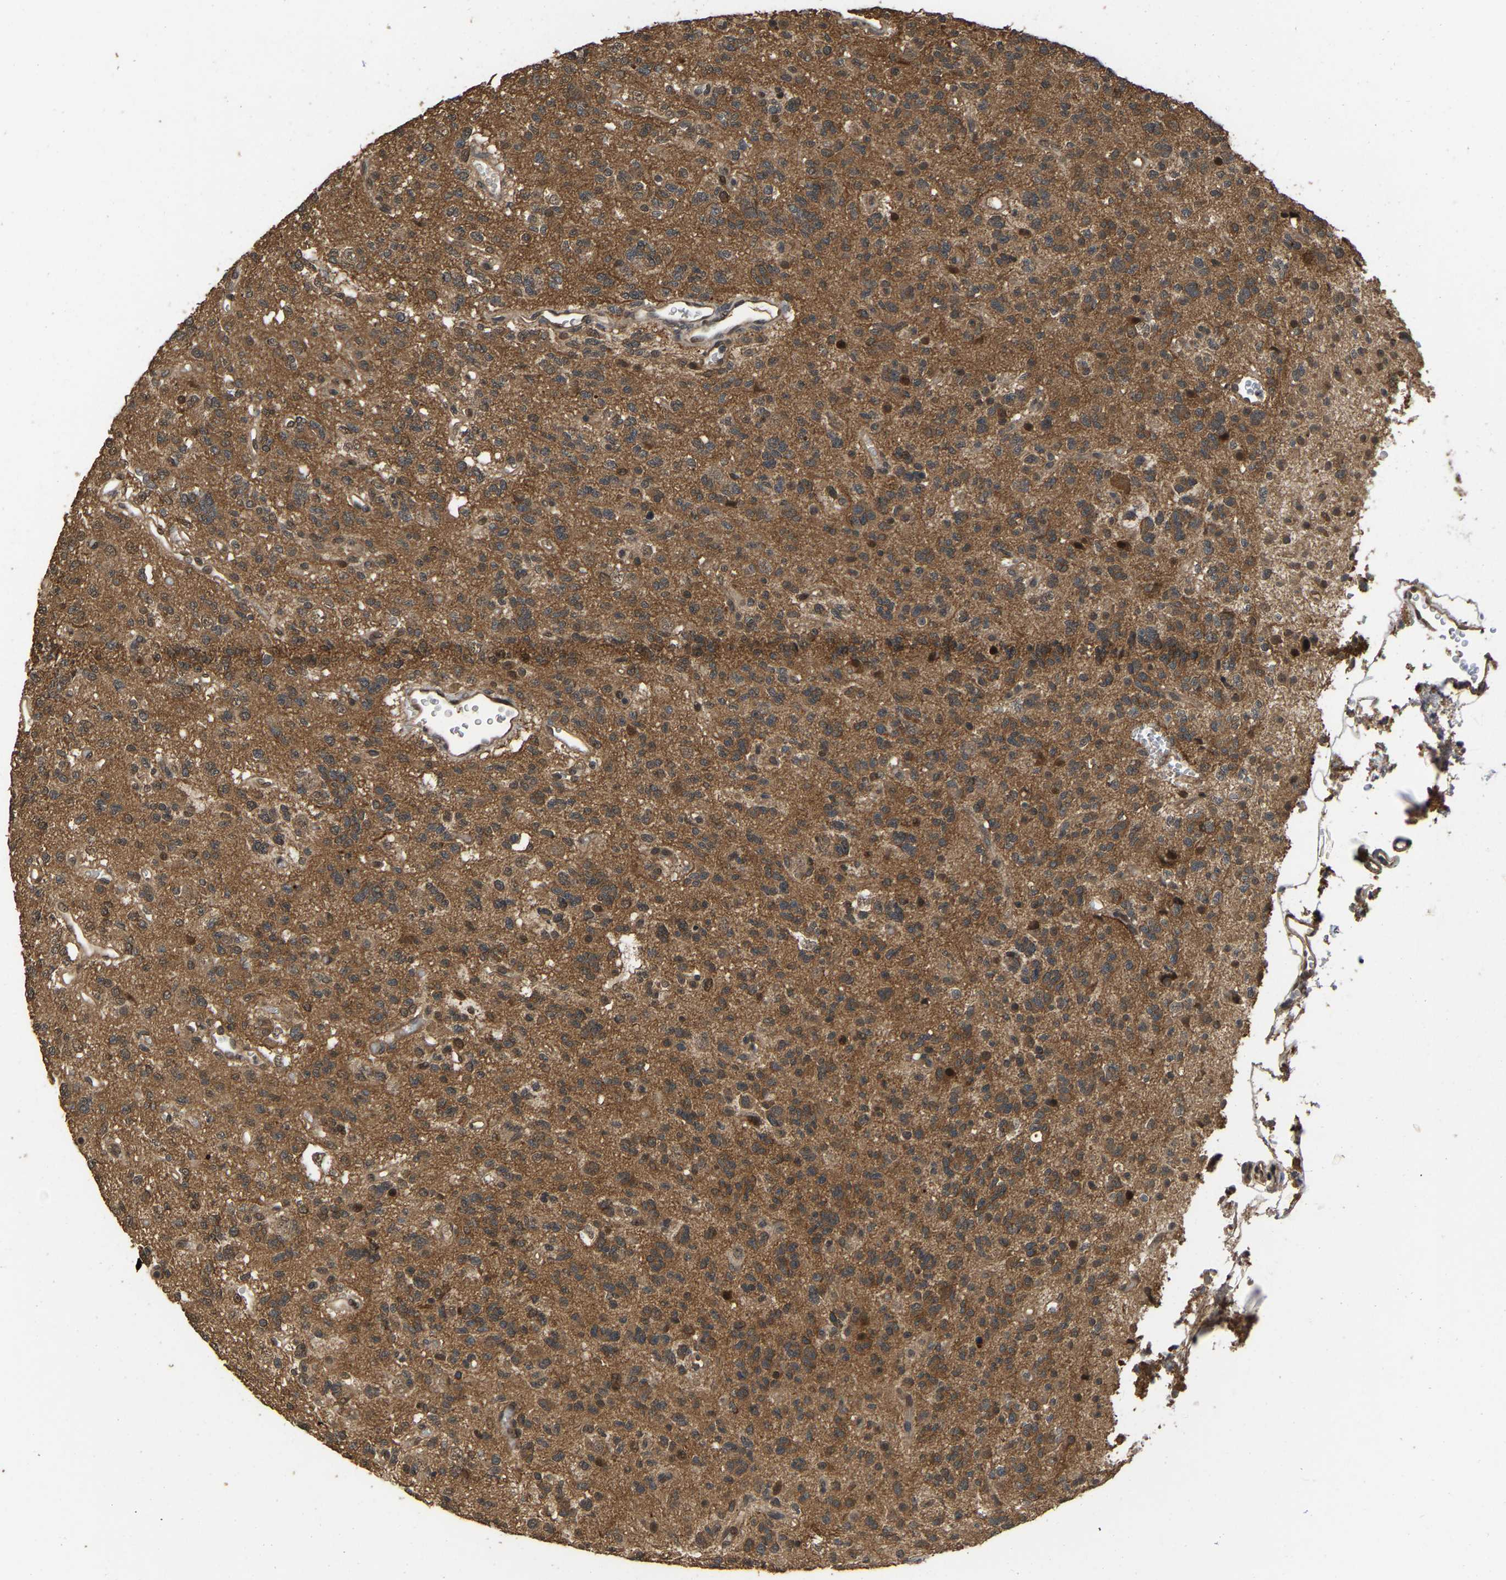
{"staining": {"intensity": "moderate", "quantity": ">75%", "location": "cytoplasmic/membranous"}, "tissue": "glioma", "cell_type": "Tumor cells", "image_type": "cancer", "snomed": [{"axis": "morphology", "description": "Glioma, malignant, Low grade"}, {"axis": "topography", "description": "Brain"}], "caption": "Immunohistochemistry (IHC) image of neoplastic tissue: human malignant low-grade glioma stained using IHC displays medium levels of moderate protein expression localized specifically in the cytoplasmic/membranous of tumor cells, appearing as a cytoplasmic/membranous brown color.", "gene": "ARHGAP23", "patient": {"sex": "male", "age": 38}}